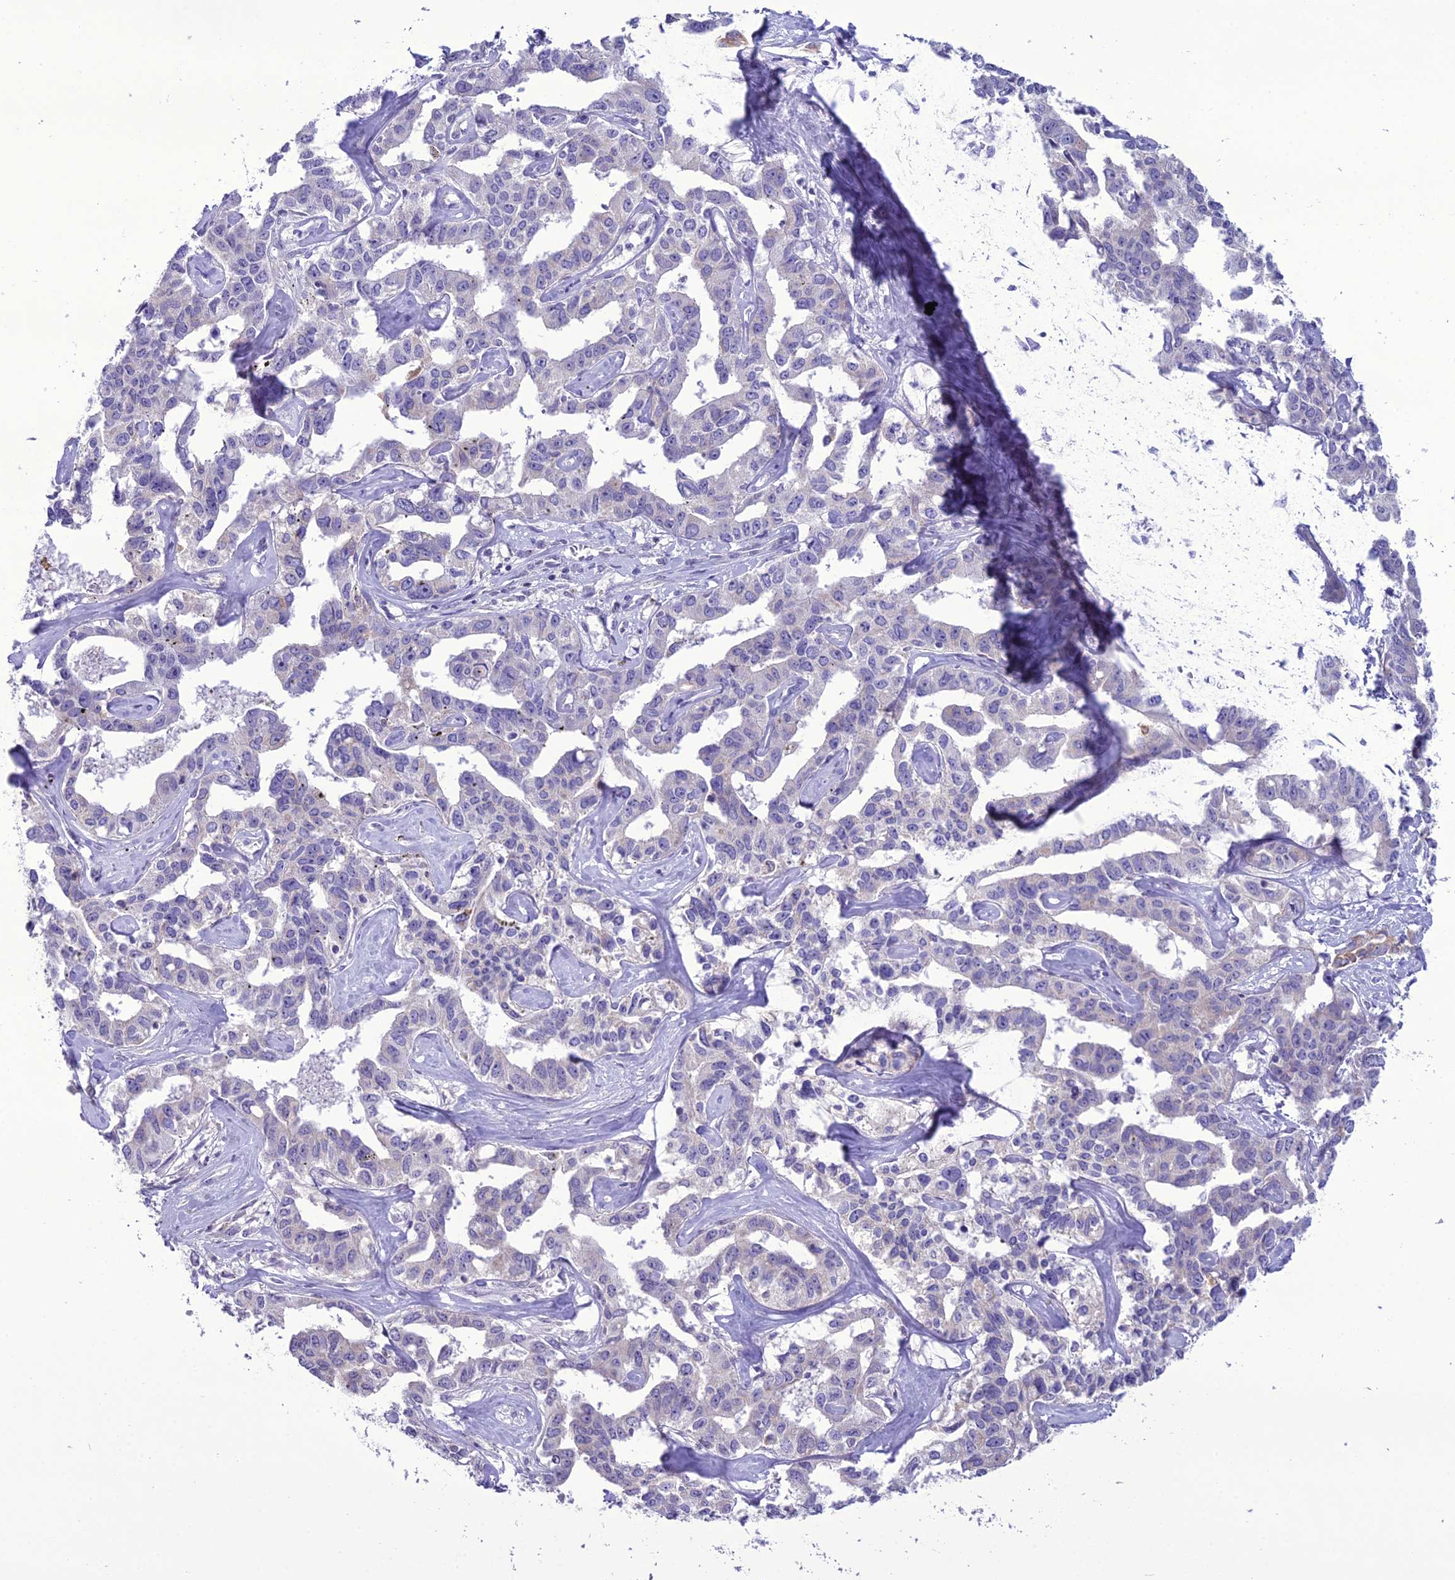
{"staining": {"intensity": "negative", "quantity": "none", "location": "none"}, "tissue": "liver cancer", "cell_type": "Tumor cells", "image_type": "cancer", "snomed": [{"axis": "morphology", "description": "Cholangiocarcinoma"}, {"axis": "topography", "description": "Liver"}], "caption": "Protein analysis of liver cancer (cholangiocarcinoma) shows no significant staining in tumor cells.", "gene": "SCRT1", "patient": {"sex": "male", "age": 59}}